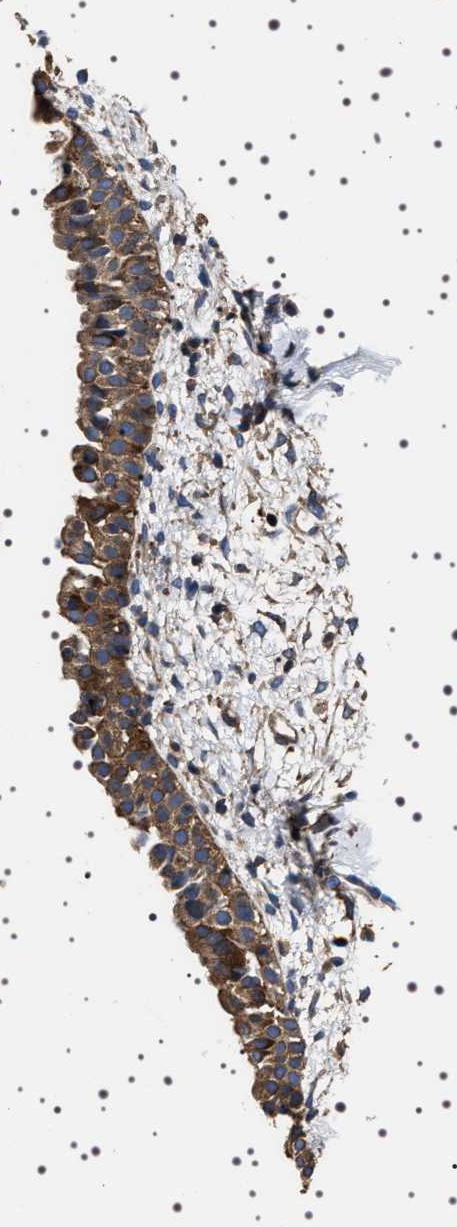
{"staining": {"intensity": "moderate", "quantity": ">75%", "location": "cytoplasmic/membranous"}, "tissue": "nasopharynx", "cell_type": "Respiratory epithelial cells", "image_type": "normal", "snomed": [{"axis": "morphology", "description": "Normal tissue, NOS"}, {"axis": "topography", "description": "Nasopharynx"}], "caption": "A brown stain shows moderate cytoplasmic/membranous staining of a protein in respiratory epithelial cells of unremarkable human nasopharynx.", "gene": "WDR1", "patient": {"sex": "male", "age": 22}}